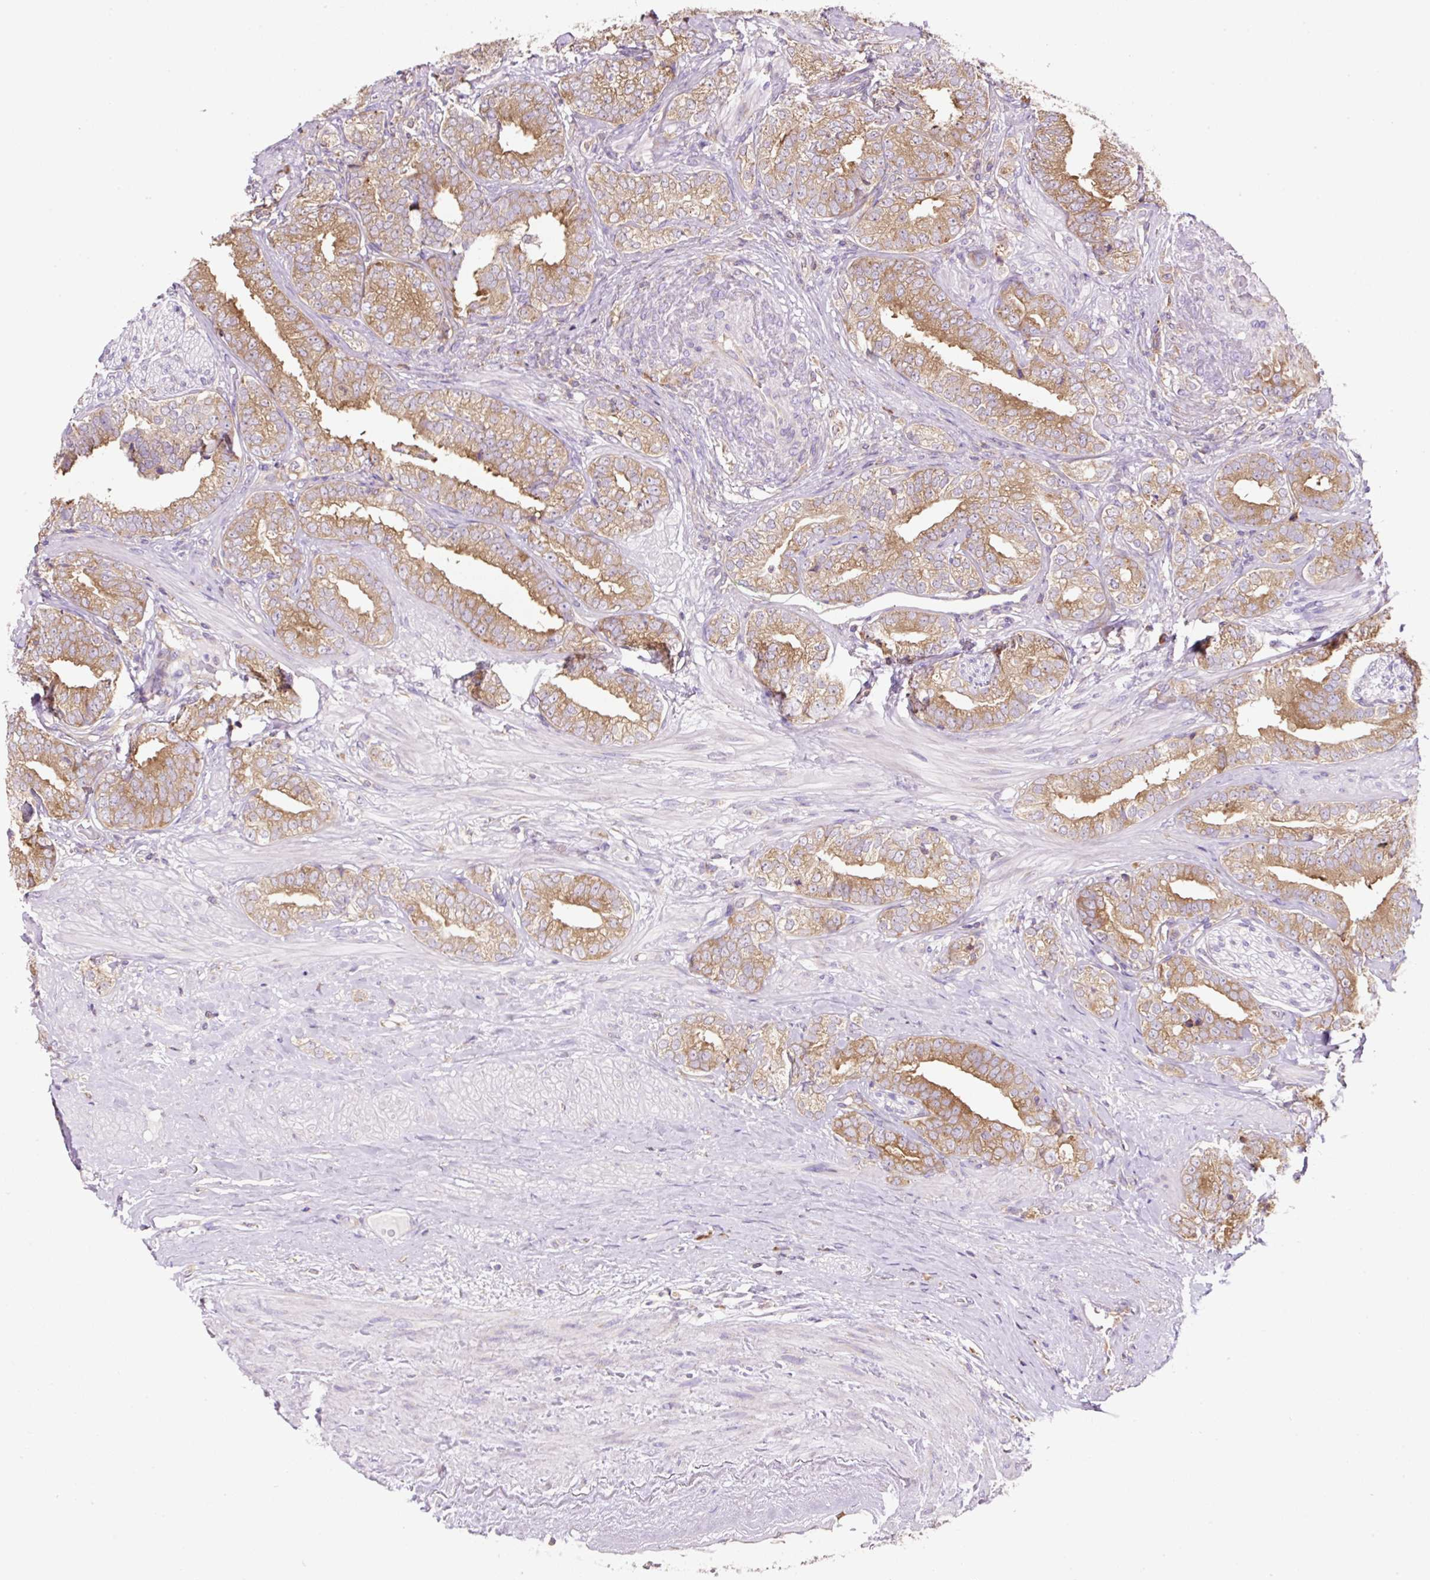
{"staining": {"intensity": "moderate", "quantity": "25%-75%", "location": "cytoplasmic/membranous"}, "tissue": "prostate cancer", "cell_type": "Tumor cells", "image_type": "cancer", "snomed": [{"axis": "morphology", "description": "Adenocarcinoma, High grade"}, {"axis": "topography", "description": "Prostate"}], "caption": "A high-resolution image shows immunohistochemistry staining of prostate cancer (adenocarcinoma (high-grade)), which reveals moderate cytoplasmic/membranous positivity in about 25%-75% of tumor cells.", "gene": "RPS23", "patient": {"sex": "male", "age": 72}}